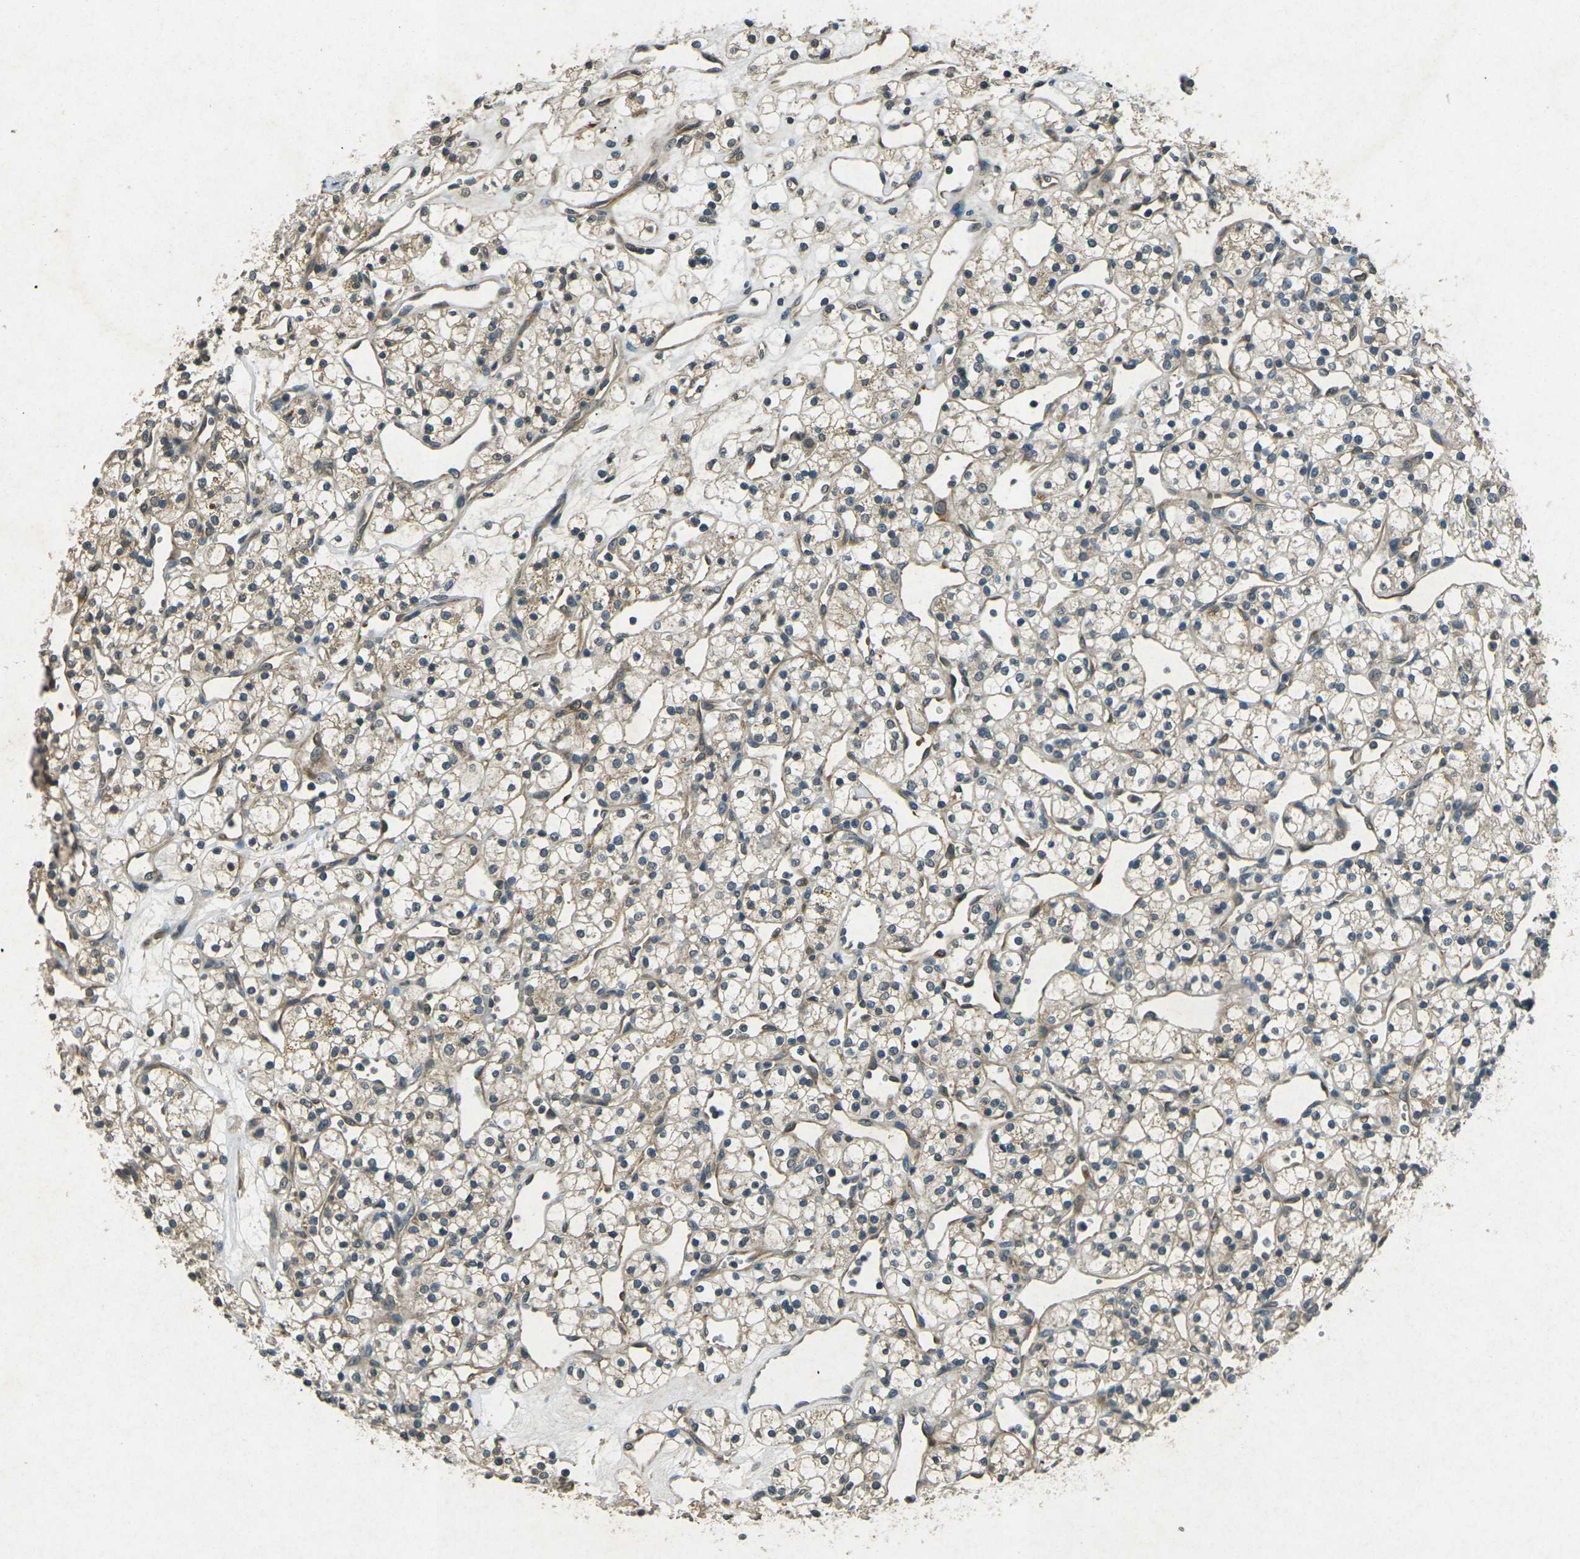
{"staining": {"intensity": "weak", "quantity": ">75%", "location": "cytoplasmic/membranous"}, "tissue": "renal cancer", "cell_type": "Tumor cells", "image_type": "cancer", "snomed": [{"axis": "morphology", "description": "Adenocarcinoma, NOS"}, {"axis": "topography", "description": "Kidney"}], "caption": "Weak cytoplasmic/membranous protein expression is present in about >75% of tumor cells in renal adenocarcinoma.", "gene": "PDE2A", "patient": {"sex": "female", "age": 60}}